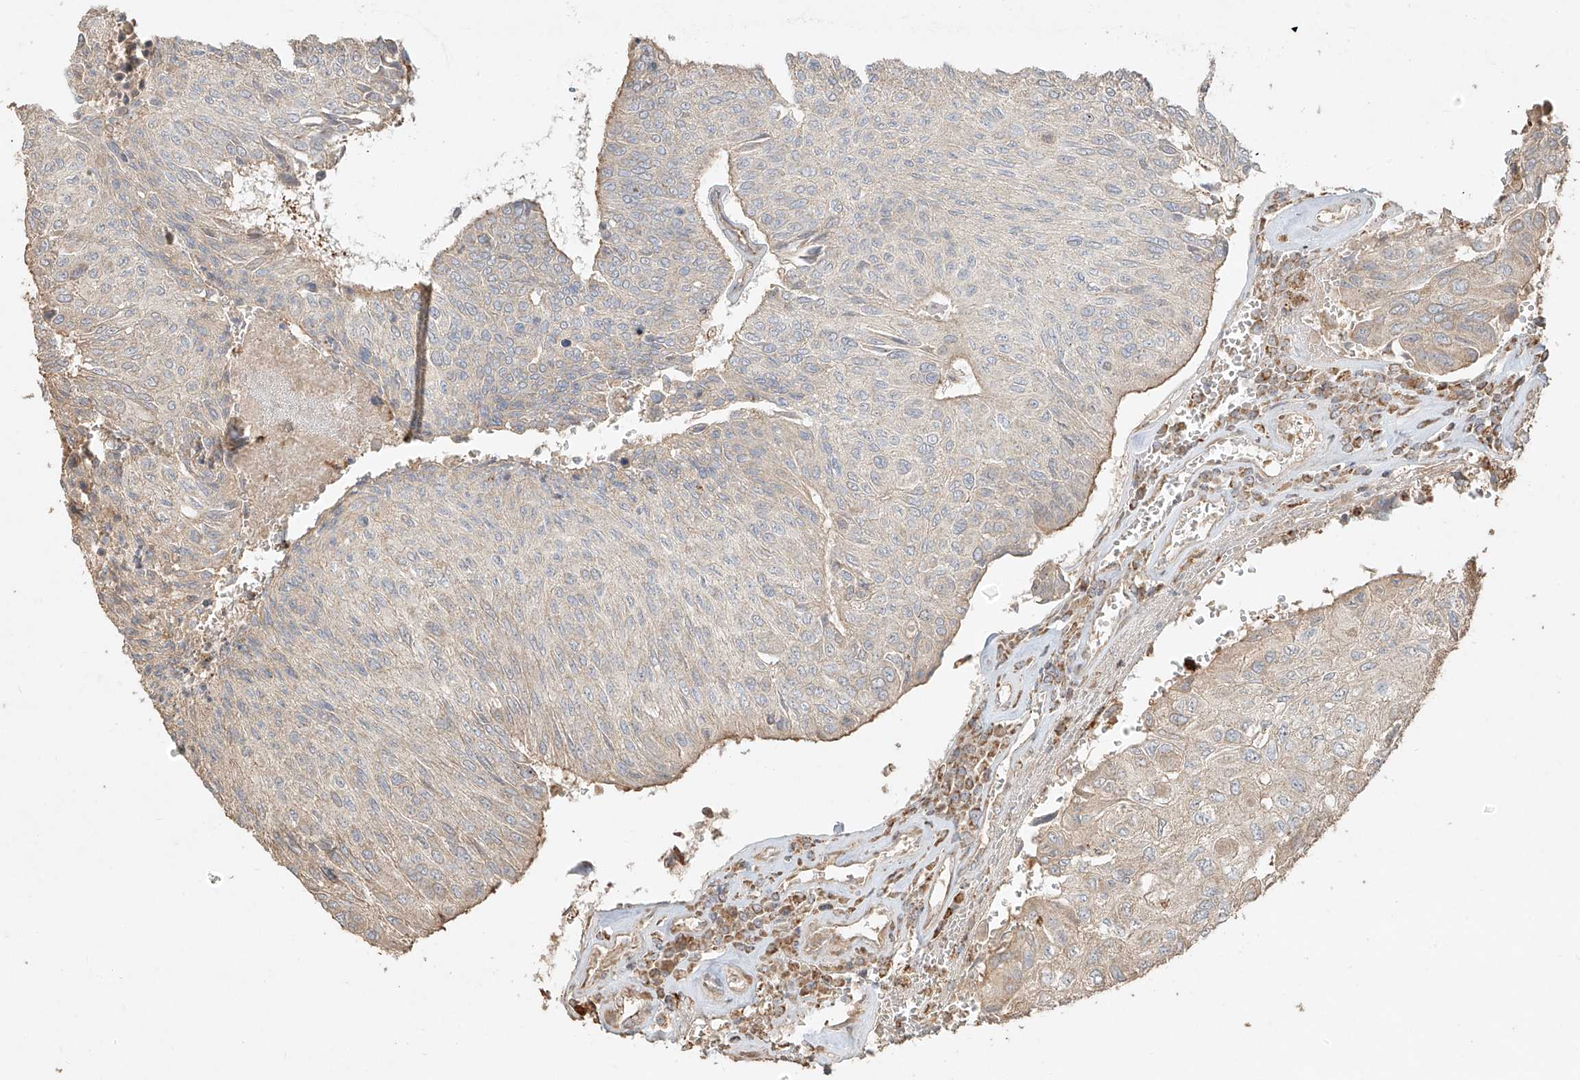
{"staining": {"intensity": "weak", "quantity": "<25%", "location": "cytoplasmic/membranous"}, "tissue": "urothelial cancer", "cell_type": "Tumor cells", "image_type": "cancer", "snomed": [{"axis": "morphology", "description": "Urothelial carcinoma, High grade"}, {"axis": "topography", "description": "Urinary bladder"}], "caption": "The immunohistochemistry (IHC) histopathology image has no significant staining in tumor cells of urothelial carcinoma (high-grade) tissue.", "gene": "EFNB1", "patient": {"sex": "male", "age": 66}}